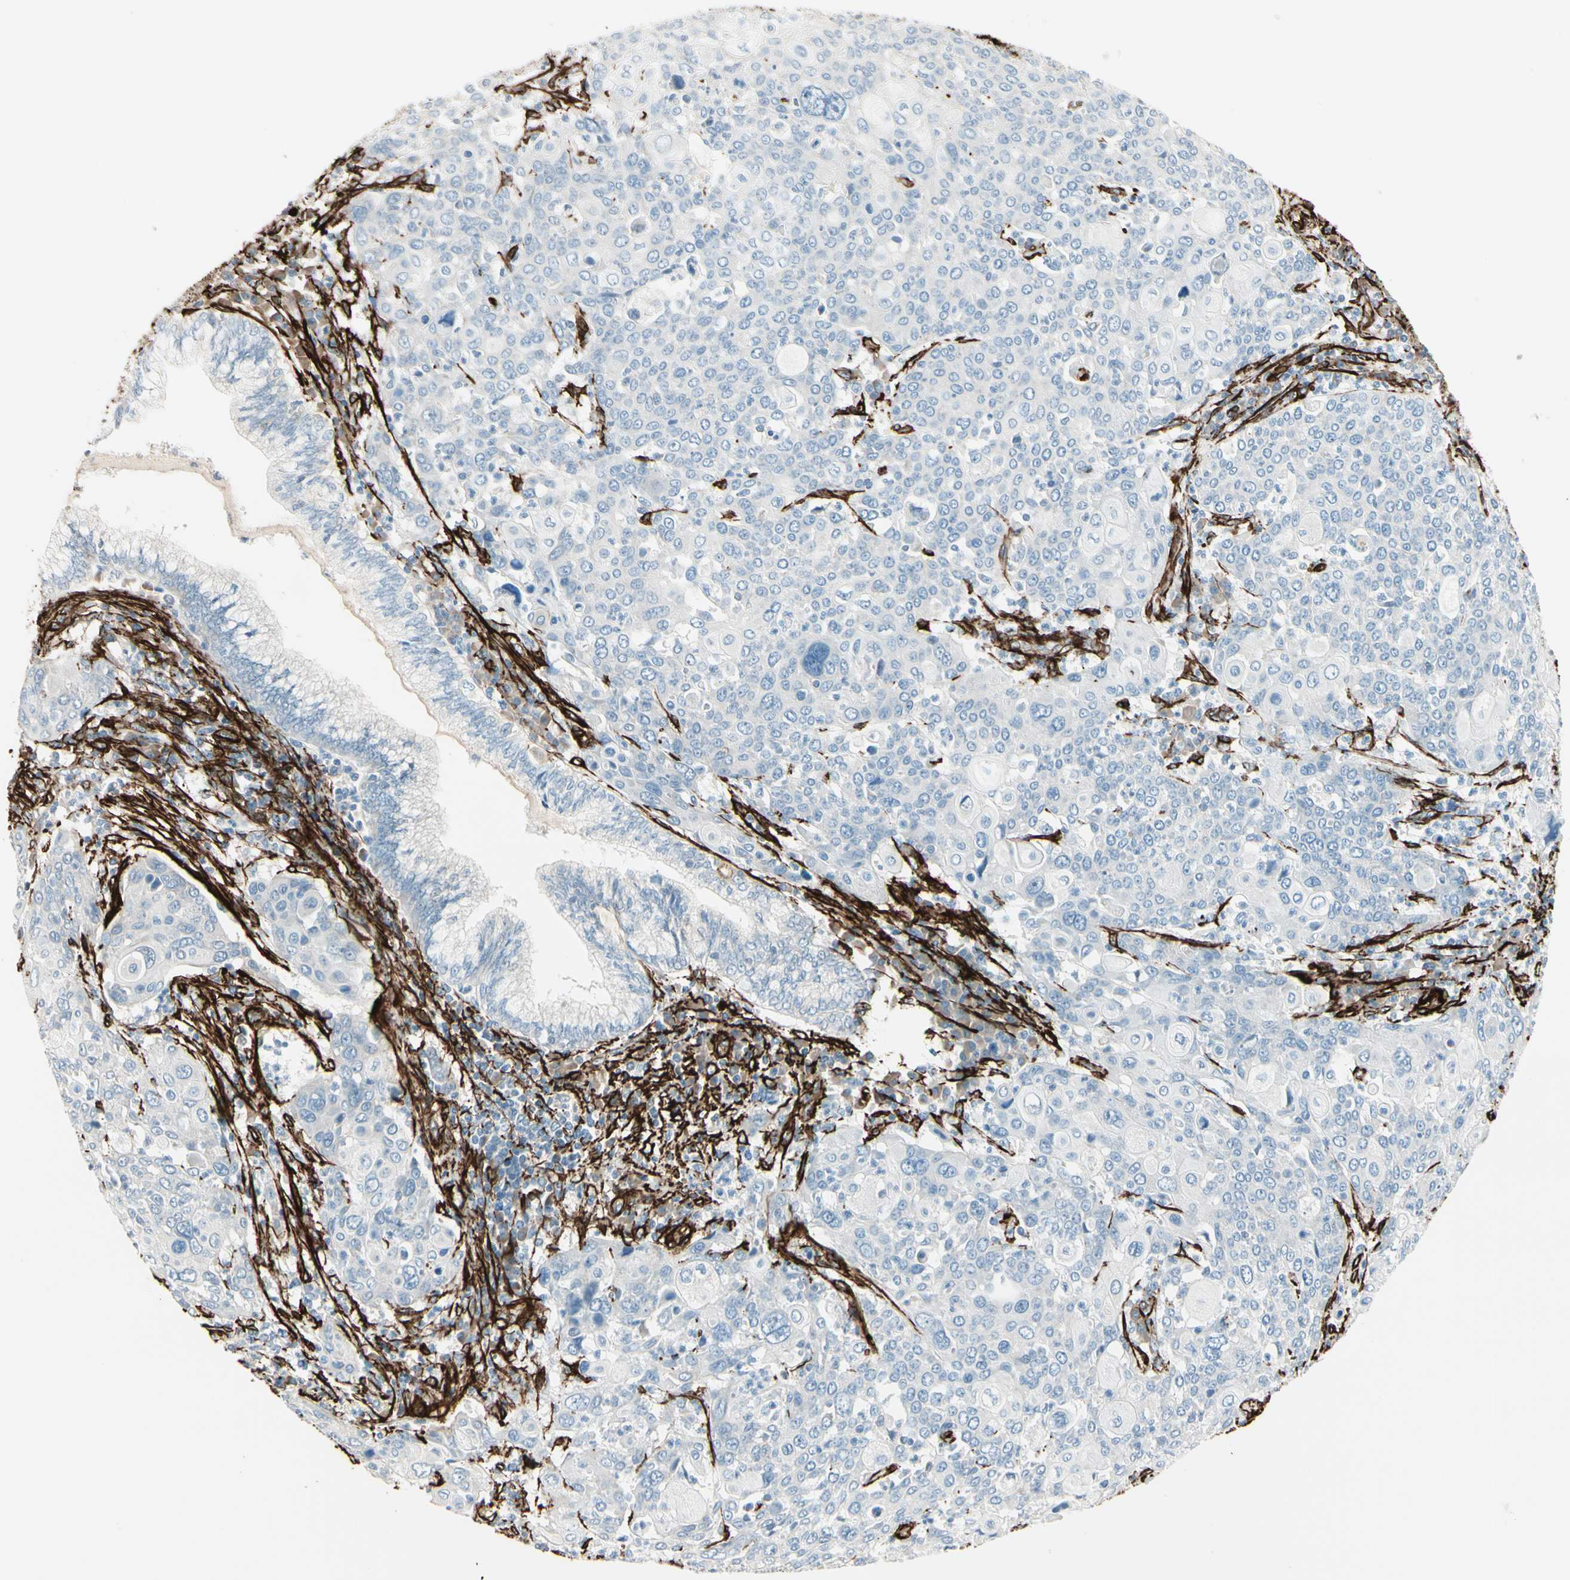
{"staining": {"intensity": "negative", "quantity": "none", "location": "none"}, "tissue": "cervical cancer", "cell_type": "Tumor cells", "image_type": "cancer", "snomed": [{"axis": "morphology", "description": "Squamous cell carcinoma, NOS"}, {"axis": "topography", "description": "Cervix"}], "caption": "Photomicrograph shows no protein positivity in tumor cells of squamous cell carcinoma (cervical) tissue.", "gene": "CALD1", "patient": {"sex": "female", "age": 40}}